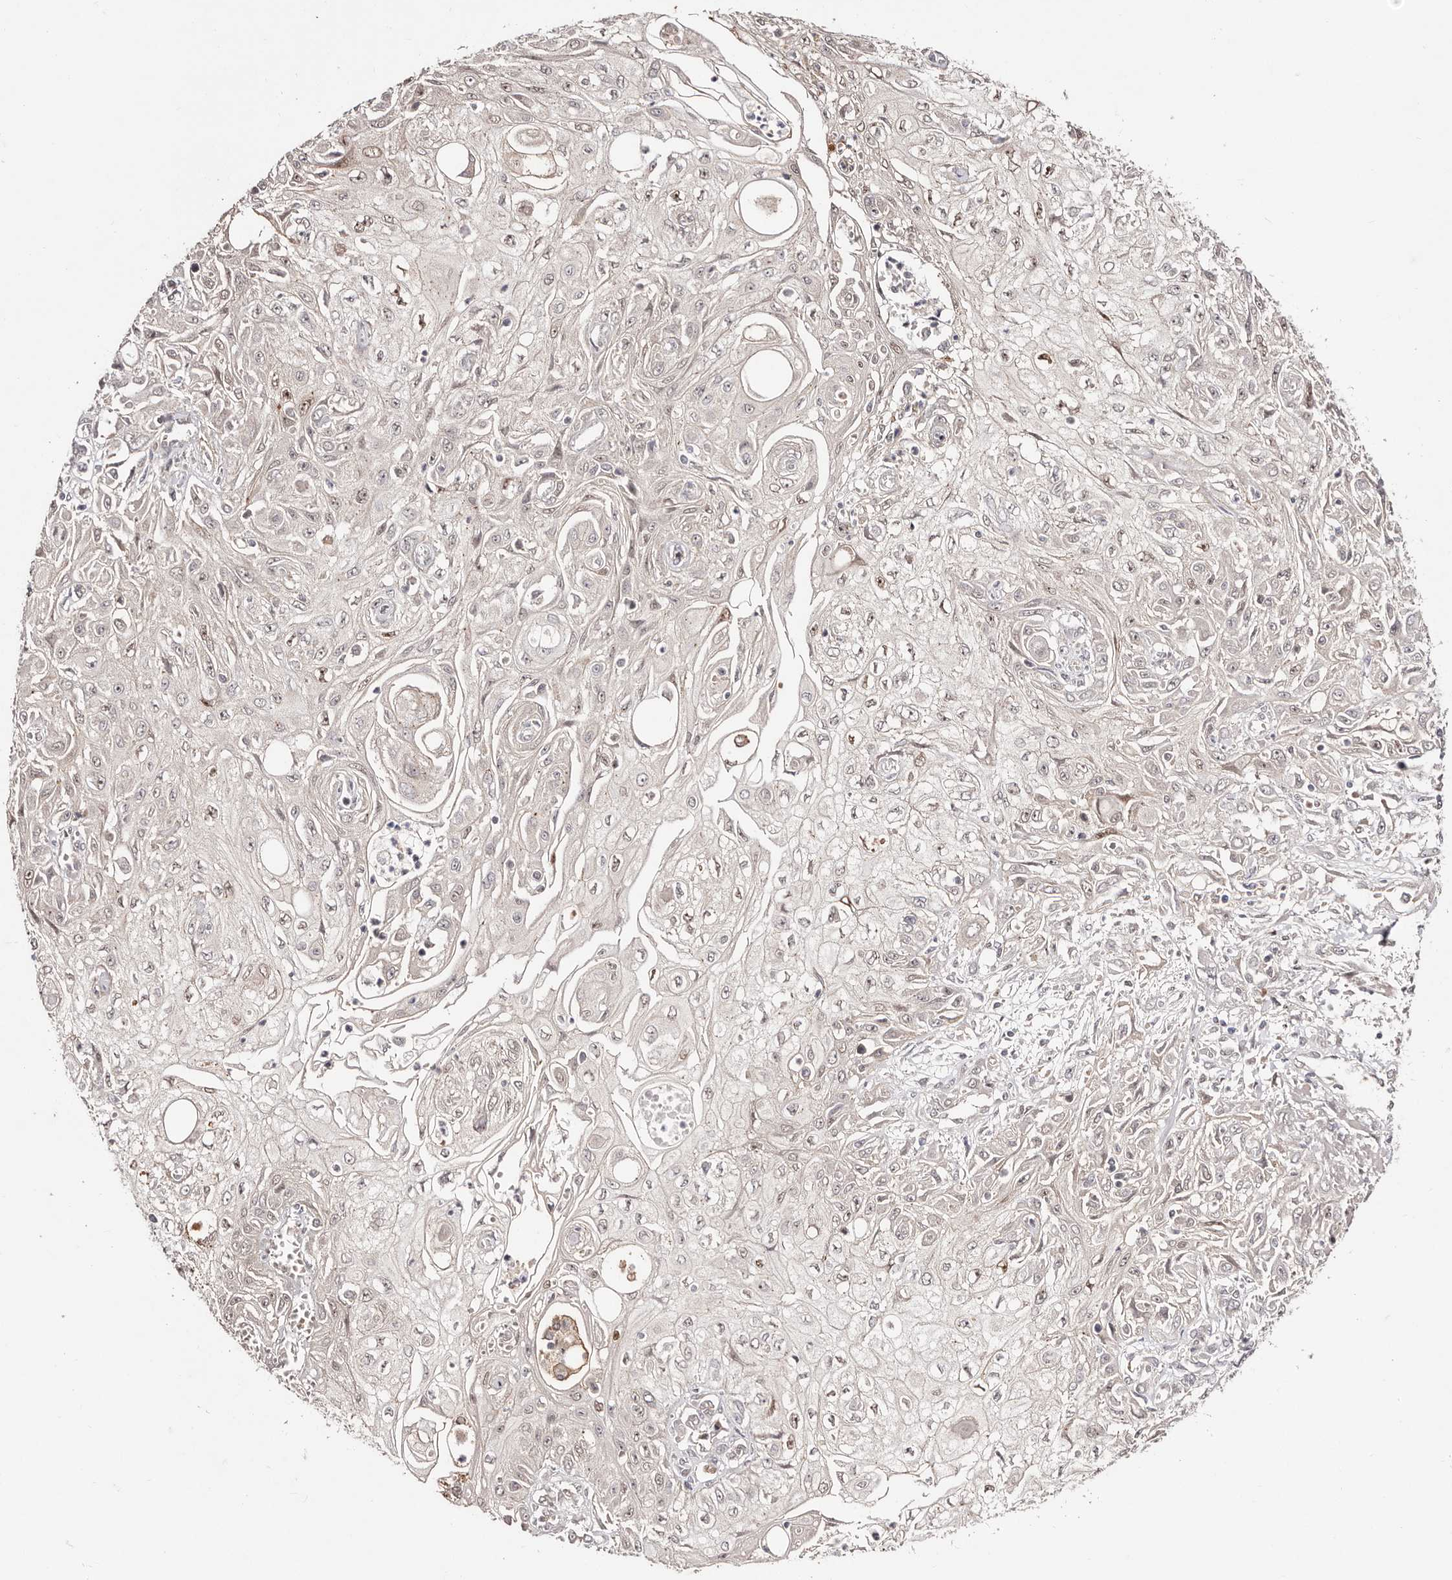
{"staining": {"intensity": "negative", "quantity": "none", "location": "none"}, "tissue": "skin cancer", "cell_type": "Tumor cells", "image_type": "cancer", "snomed": [{"axis": "morphology", "description": "Squamous cell carcinoma, NOS"}, {"axis": "morphology", "description": "Squamous cell carcinoma, metastatic, NOS"}, {"axis": "topography", "description": "Skin"}, {"axis": "topography", "description": "Lymph node"}], "caption": "Immunohistochemical staining of skin cancer (squamous cell carcinoma) displays no significant expression in tumor cells. (Brightfield microscopy of DAB (3,3'-diaminobenzidine) immunohistochemistry at high magnification).", "gene": "EGR3", "patient": {"sex": "male", "age": 75}}